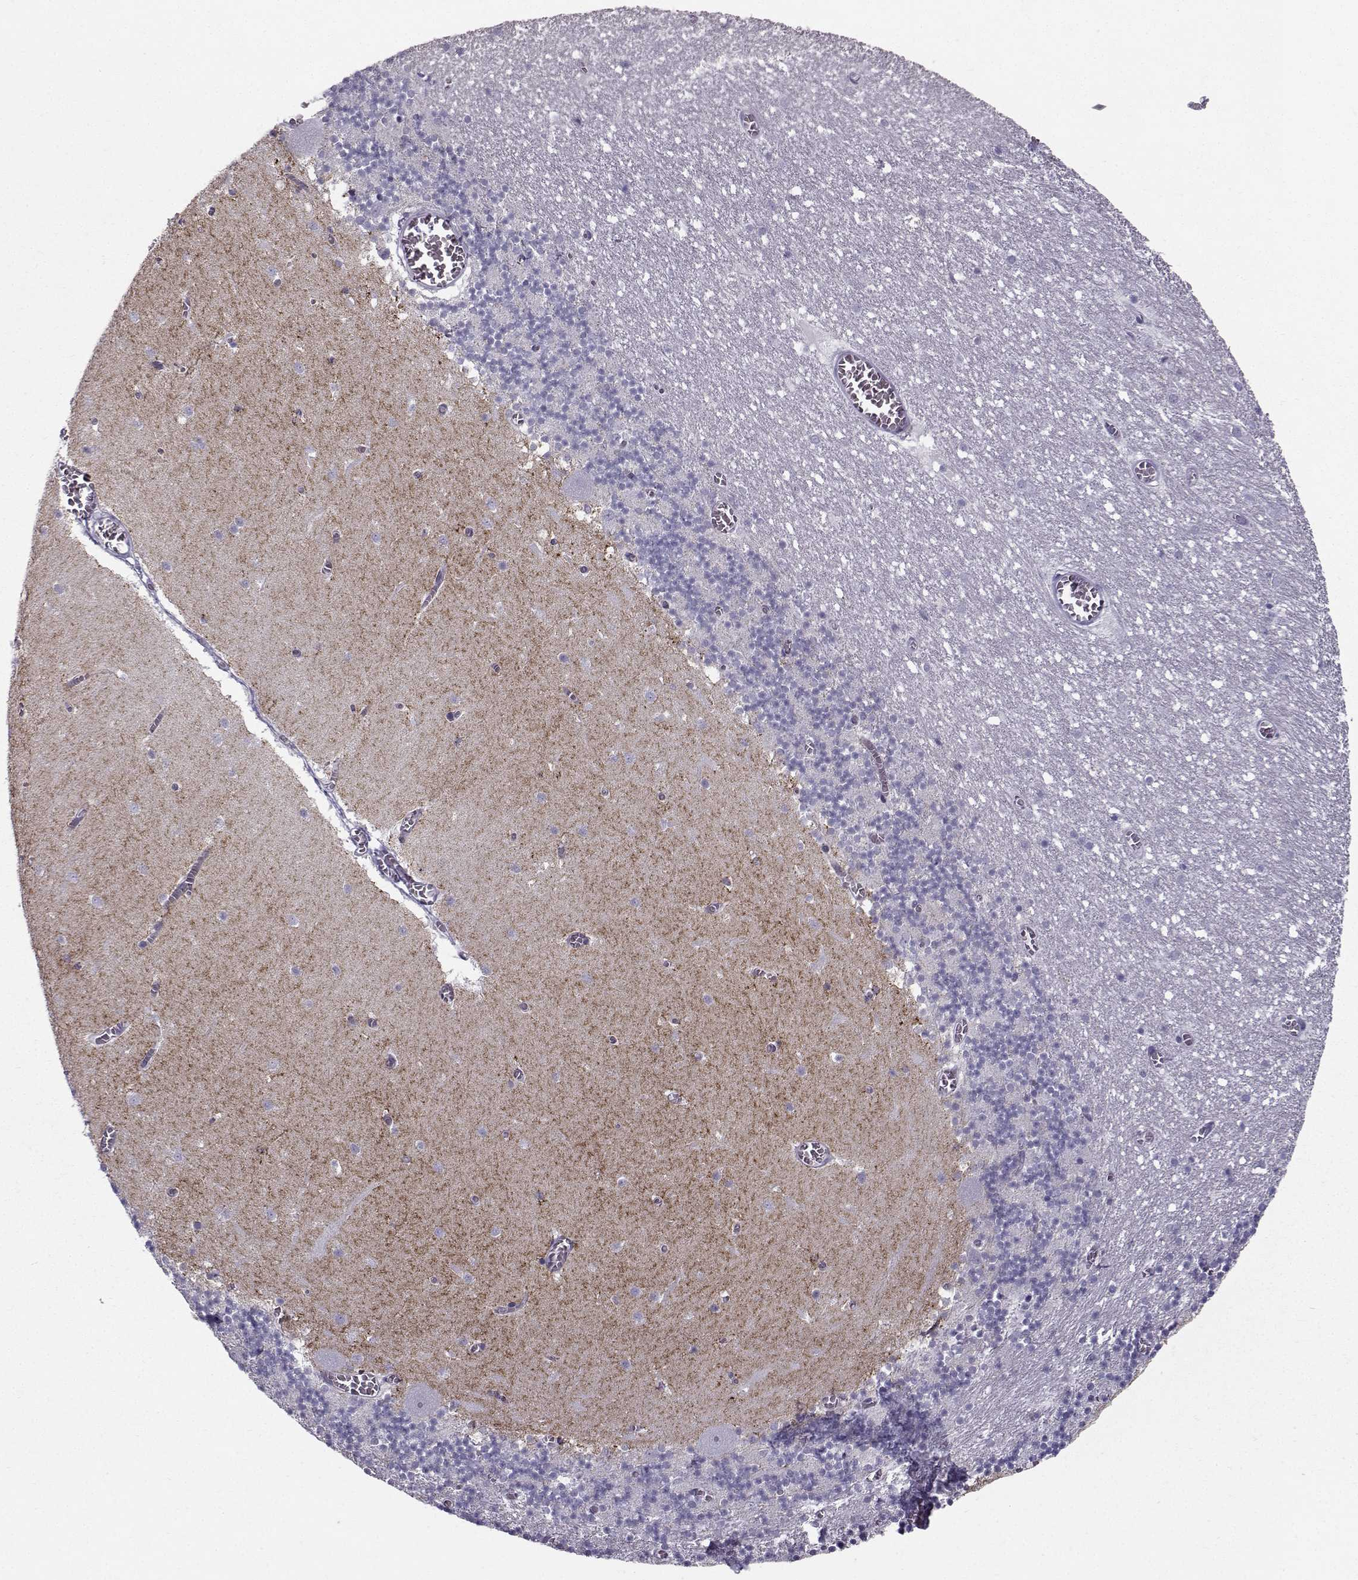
{"staining": {"intensity": "negative", "quantity": "none", "location": "none"}, "tissue": "cerebellum", "cell_type": "Cells in granular layer", "image_type": "normal", "snomed": [{"axis": "morphology", "description": "Normal tissue, NOS"}, {"axis": "topography", "description": "Cerebellum"}], "caption": "This image is of benign cerebellum stained with immunohistochemistry (IHC) to label a protein in brown with the nuclei are counter-stained blue. There is no positivity in cells in granular layer. (DAB immunohistochemistry (IHC) with hematoxylin counter stain).", "gene": "DMRT3", "patient": {"sex": "female", "age": 28}}